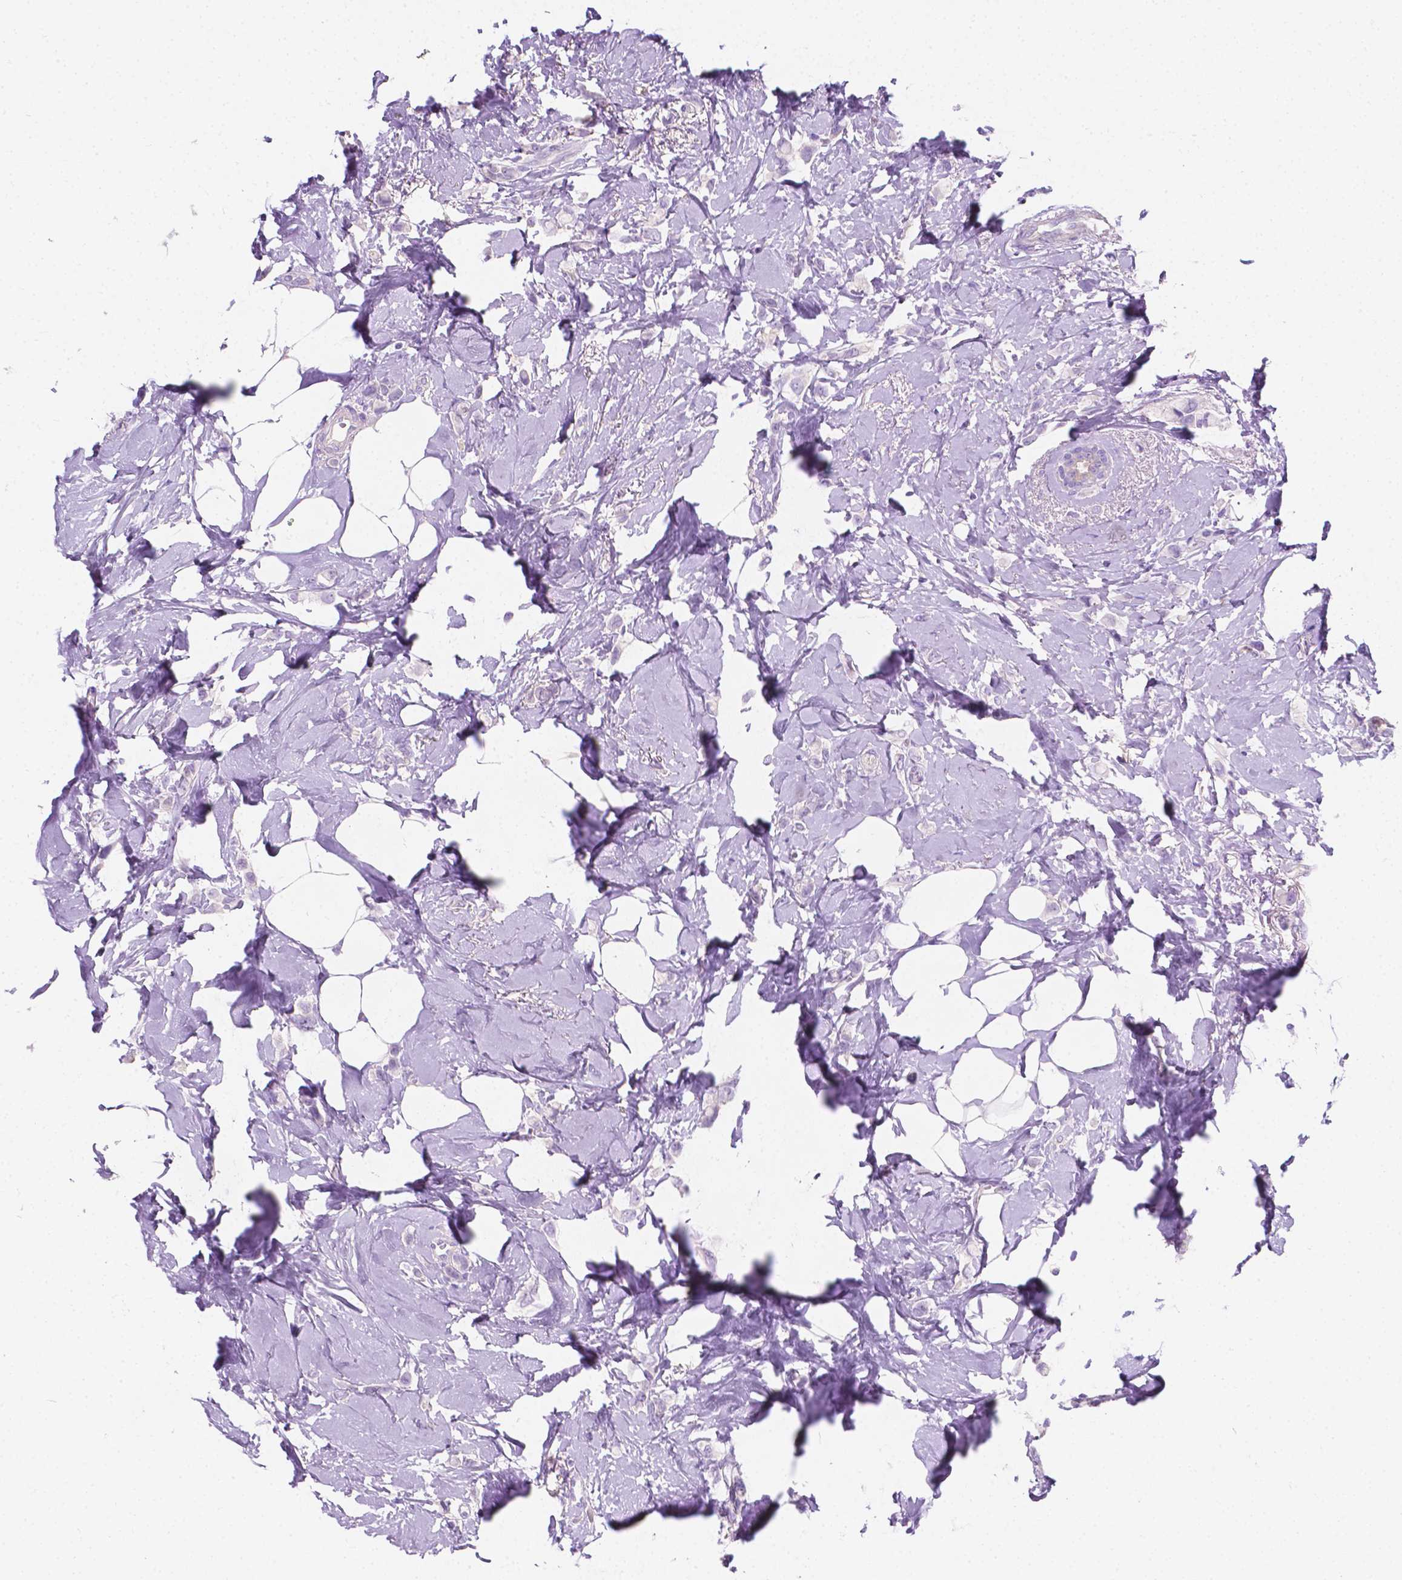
{"staining": {"intensity": "negative", "quantity": "none", "location": "none"}, "tissue": "breast cancer", "cell_type": "Tumor cells", "image_type": "cancer", "snomed": [{"axis": "morphology", "description": "Lobular carcinoma"}, {"axis": "topography", "description": "Breast"}], "caption": "A high-resolution micrograph shows IHC staining of breast lobular carcinoma, which shows no significant positivity in tumor cells.", "gene": "GNAO1", "patient": {"sex": "female", "age": 66}}